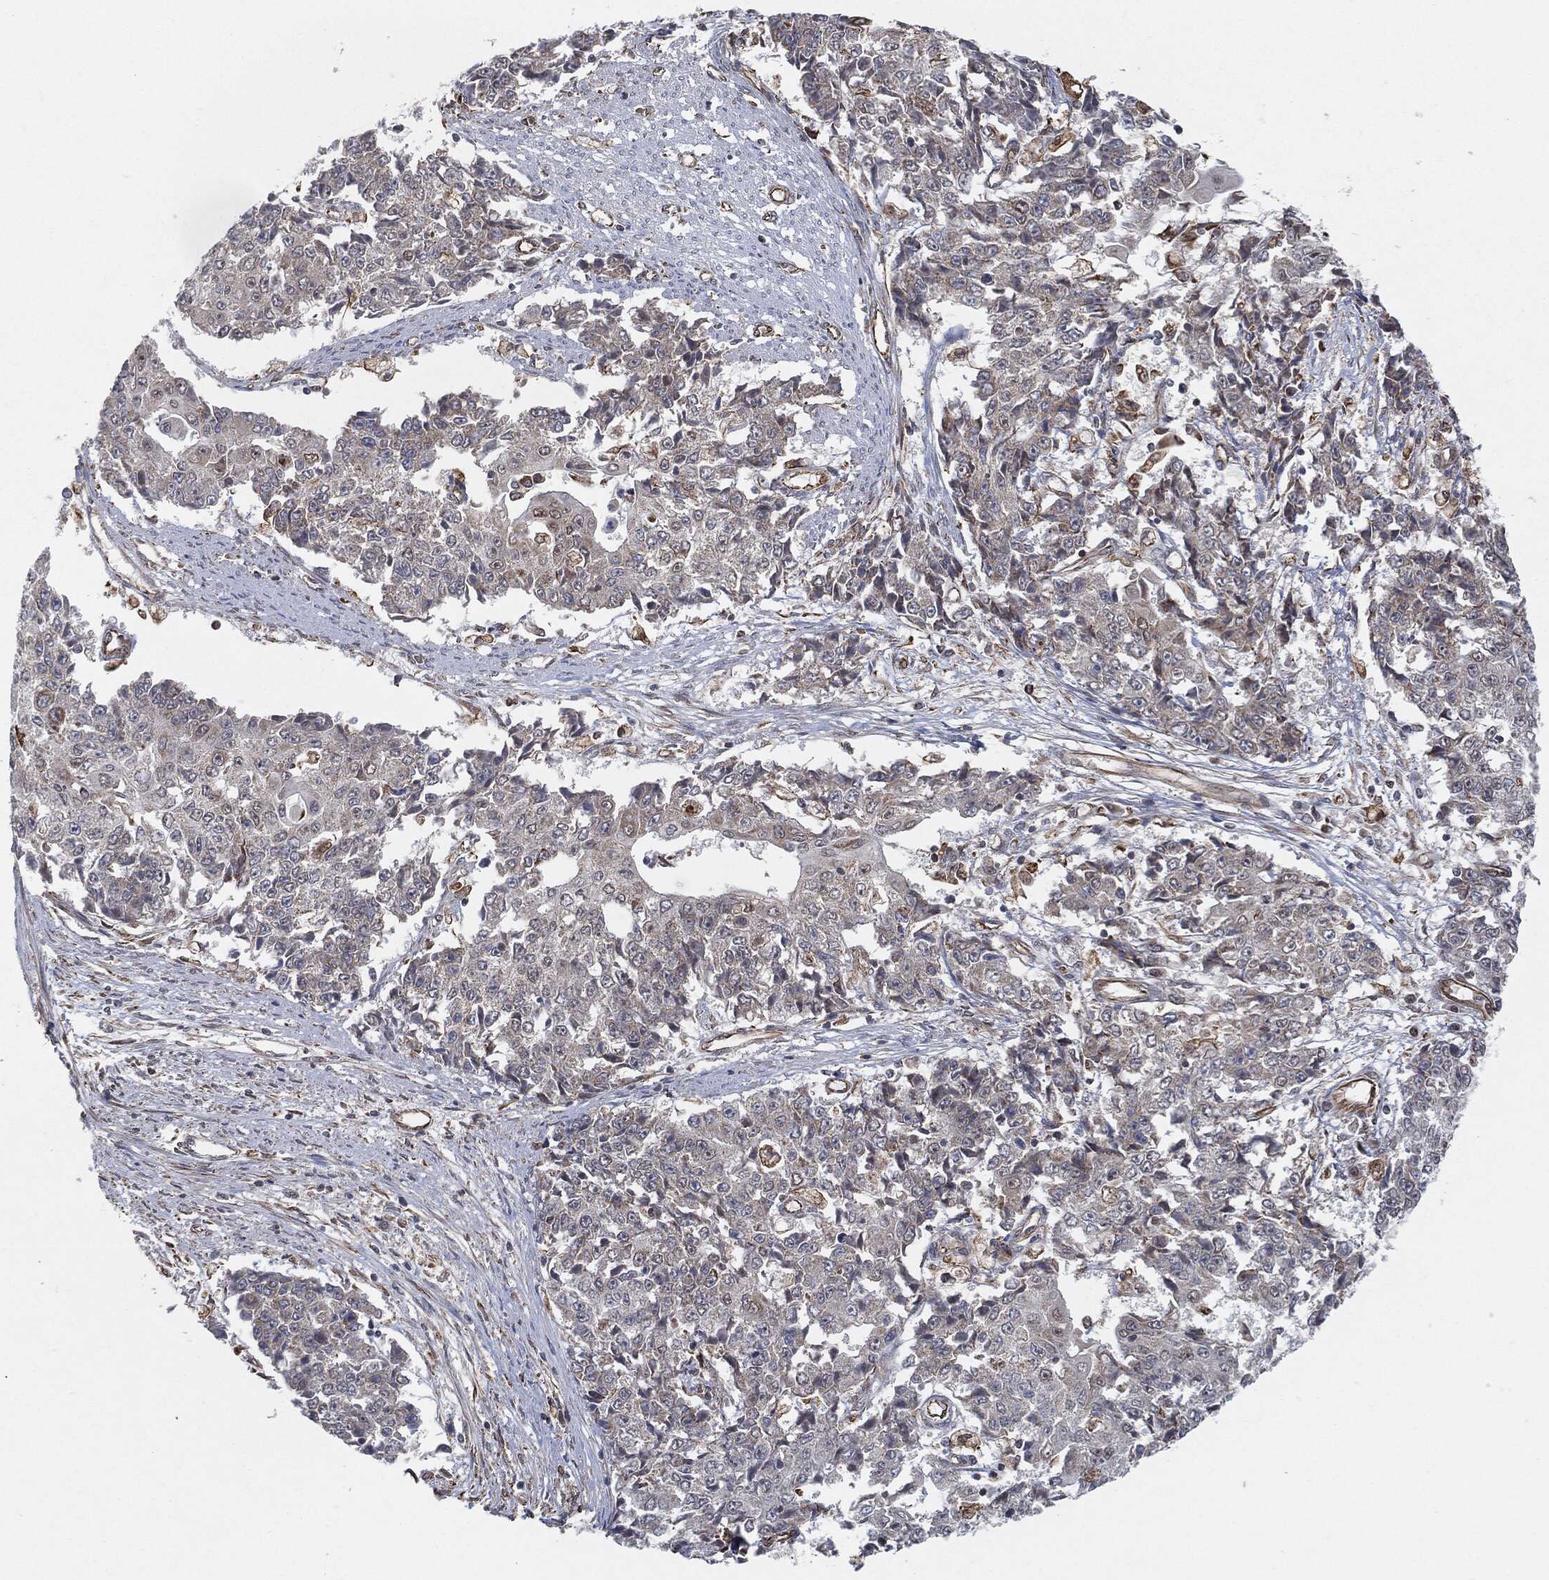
{"staining": {"intensity": "weak", "quantity": "<25%", "location": "nuclear"}, "tissue": "ovarian cancer", "cell_type": "Tumor cells", "image_type": "cancer", "snomed": [{"axis": "morphology", "description": "Carcinoma, endometroid"}, {"axis": "topography", "description": "Ovary"}], "caption": "Ovarian endometroid carcinoma was stained to show a protein in brown. There is no significant expression in tumor cells.", "gene": "TP53RK", "patient": {"sex": "female", "age": 42}}